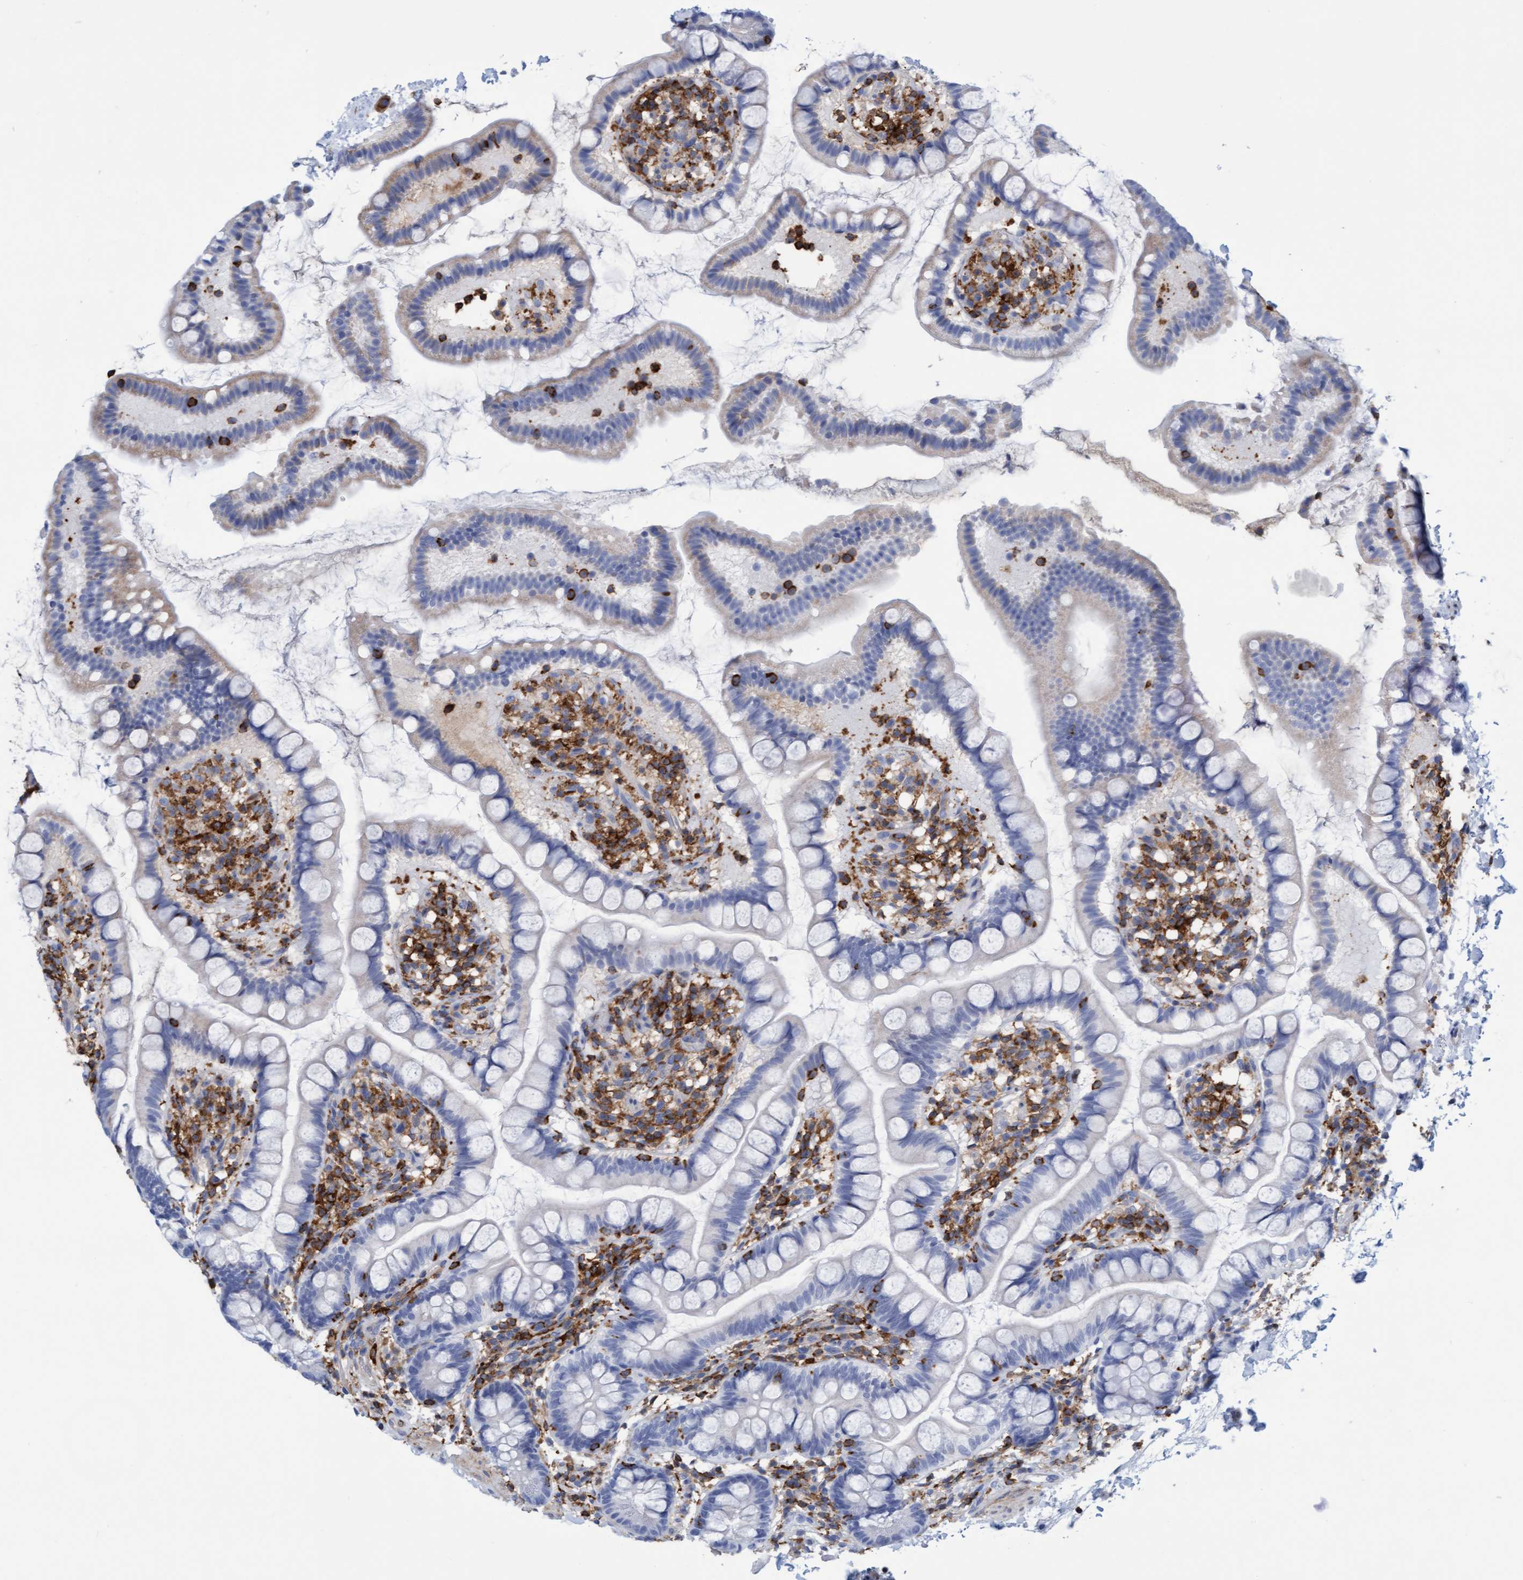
{"staining": {"intensity": "negative", "quantity": "none", "location": "none"}, "tissue": "small intestine", "cell_type": "Glandular cells", "image_type": "normal", "snomed": [{"axis": "morphology", "description": "Normal tissue, NOS"}, {"axis": "topography", "description": "Small intestine"}], "caption": "Glandular cells show no significant staining in normal small intestine. The staining was performed using DAB to visualize the protein expression in brown, while the nuclei were stained in blue with hematoxylin (Magnification: 20x).", "gene": "FNBP1", "patient": {"sex": "female", "age": 84}}